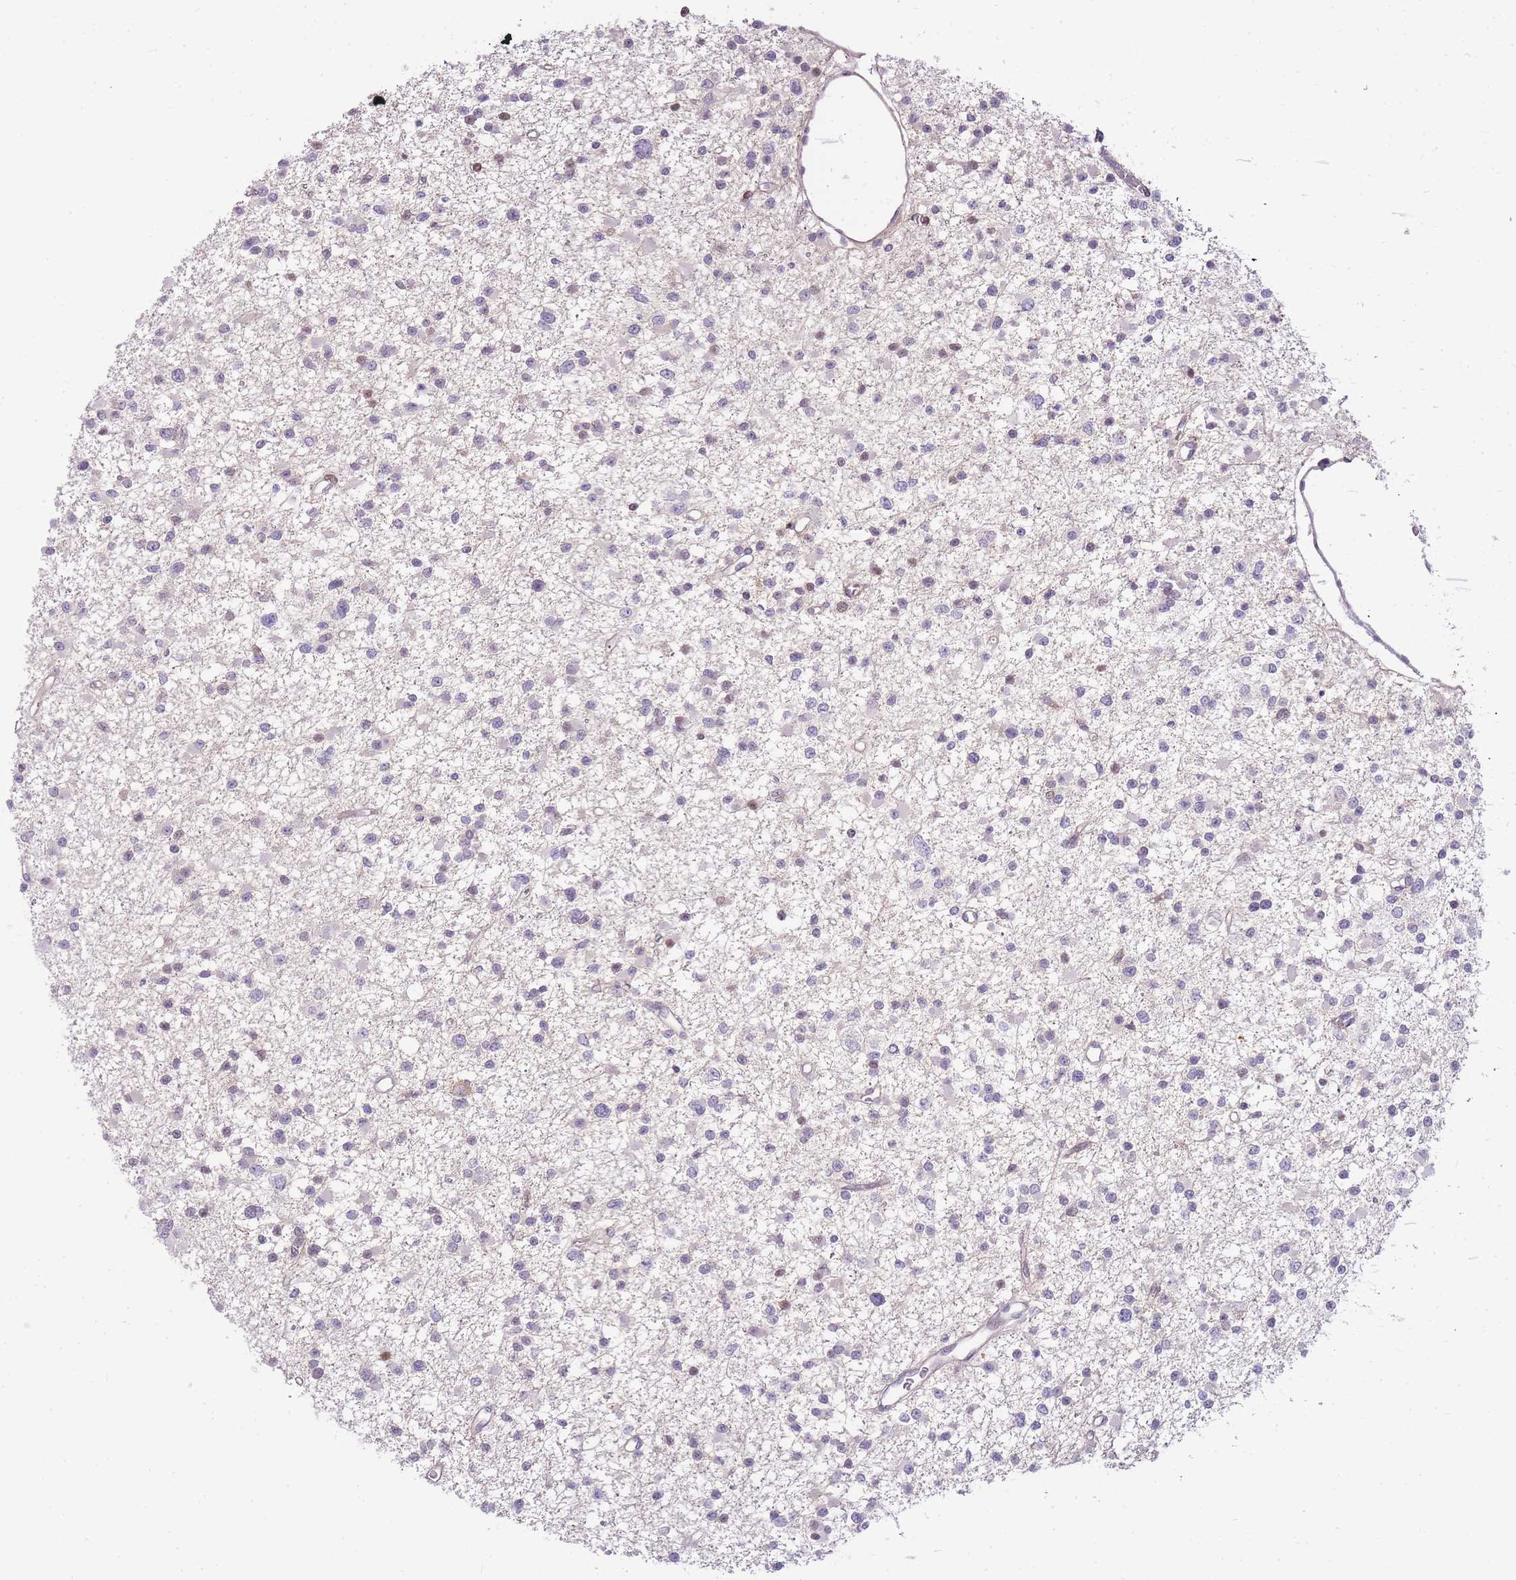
{"staining": {"intensity": "moderate", "quantity": "<25%", "location": "nuclear"}, "tissue": "glioma", "cell_type": "Tumor cells", "image_type": "cancer", "snomed": [{"axis": "morphology", "description": "Glioma, malignant, Low grade"}, {"axis": "topography", "description": "Brain"}], "caption": "An immunohistochemistry micrograph of neoplastic tissue is shown. Protein staining in brown labels moderate nuclear positivity in malignant glioma (low-grade) within tumor cells.", "gene": "CLBA1", "patient": {"sex": "female", "age": 22}}